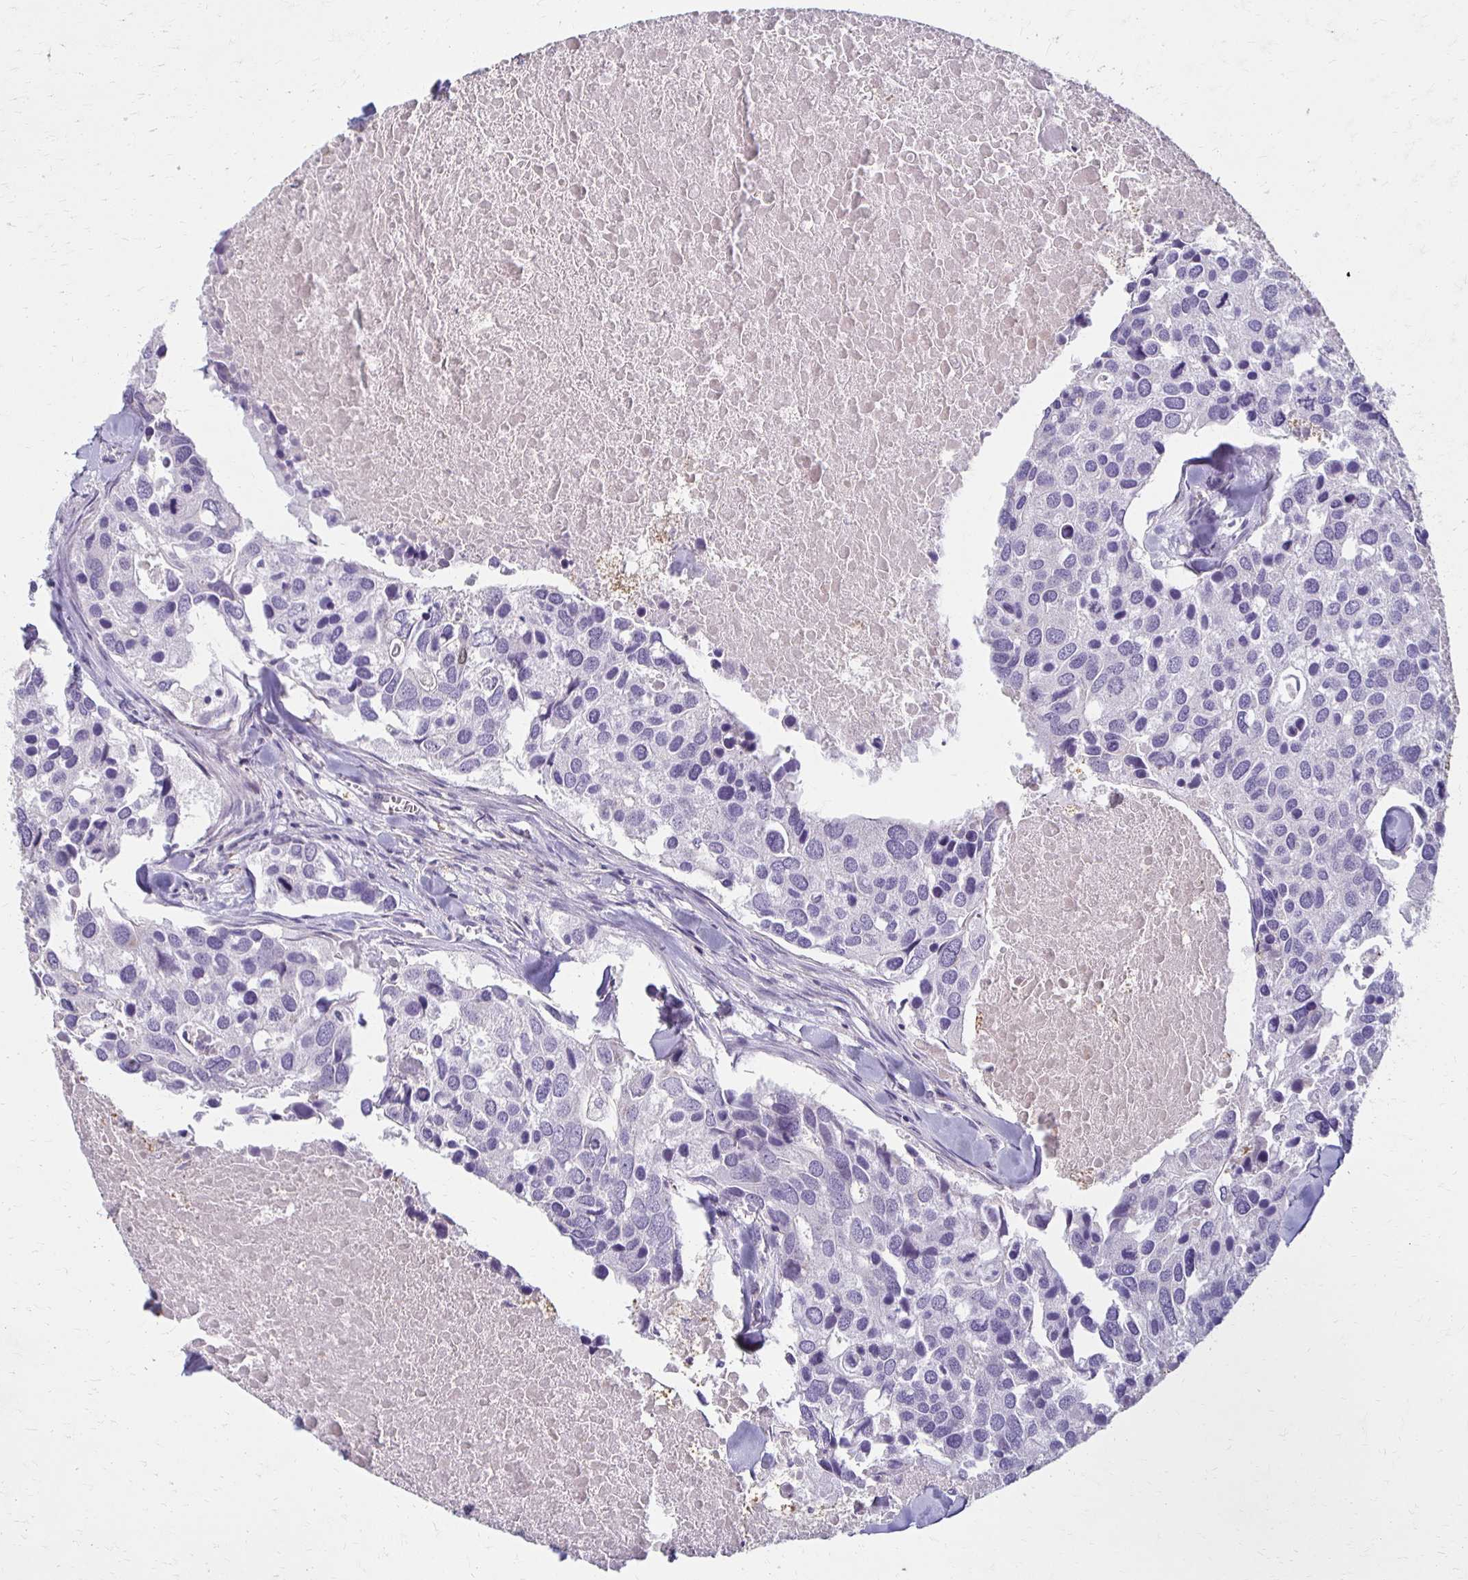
{"staining": {"intensity": "negative", "quantity": "none", "location": "none"}, "tissue": "breast cancer", "cell_type": "Tumor cells", "image_type": "cancer", "snomed": [{"axis": "morphology", "description": "Duct carcinoma"}, {"axis": "topography", "description": "Breast"}], "caption": "Breast cancer was stained to show a protein in brown. There is no significant positivity in tumor cells. (DAB (3,3'-diaminobenzidine) immunohistochemistry (IHC), high magnification).", "gene": "BBS12", "patient": {"sex": "female", "age": 83}}